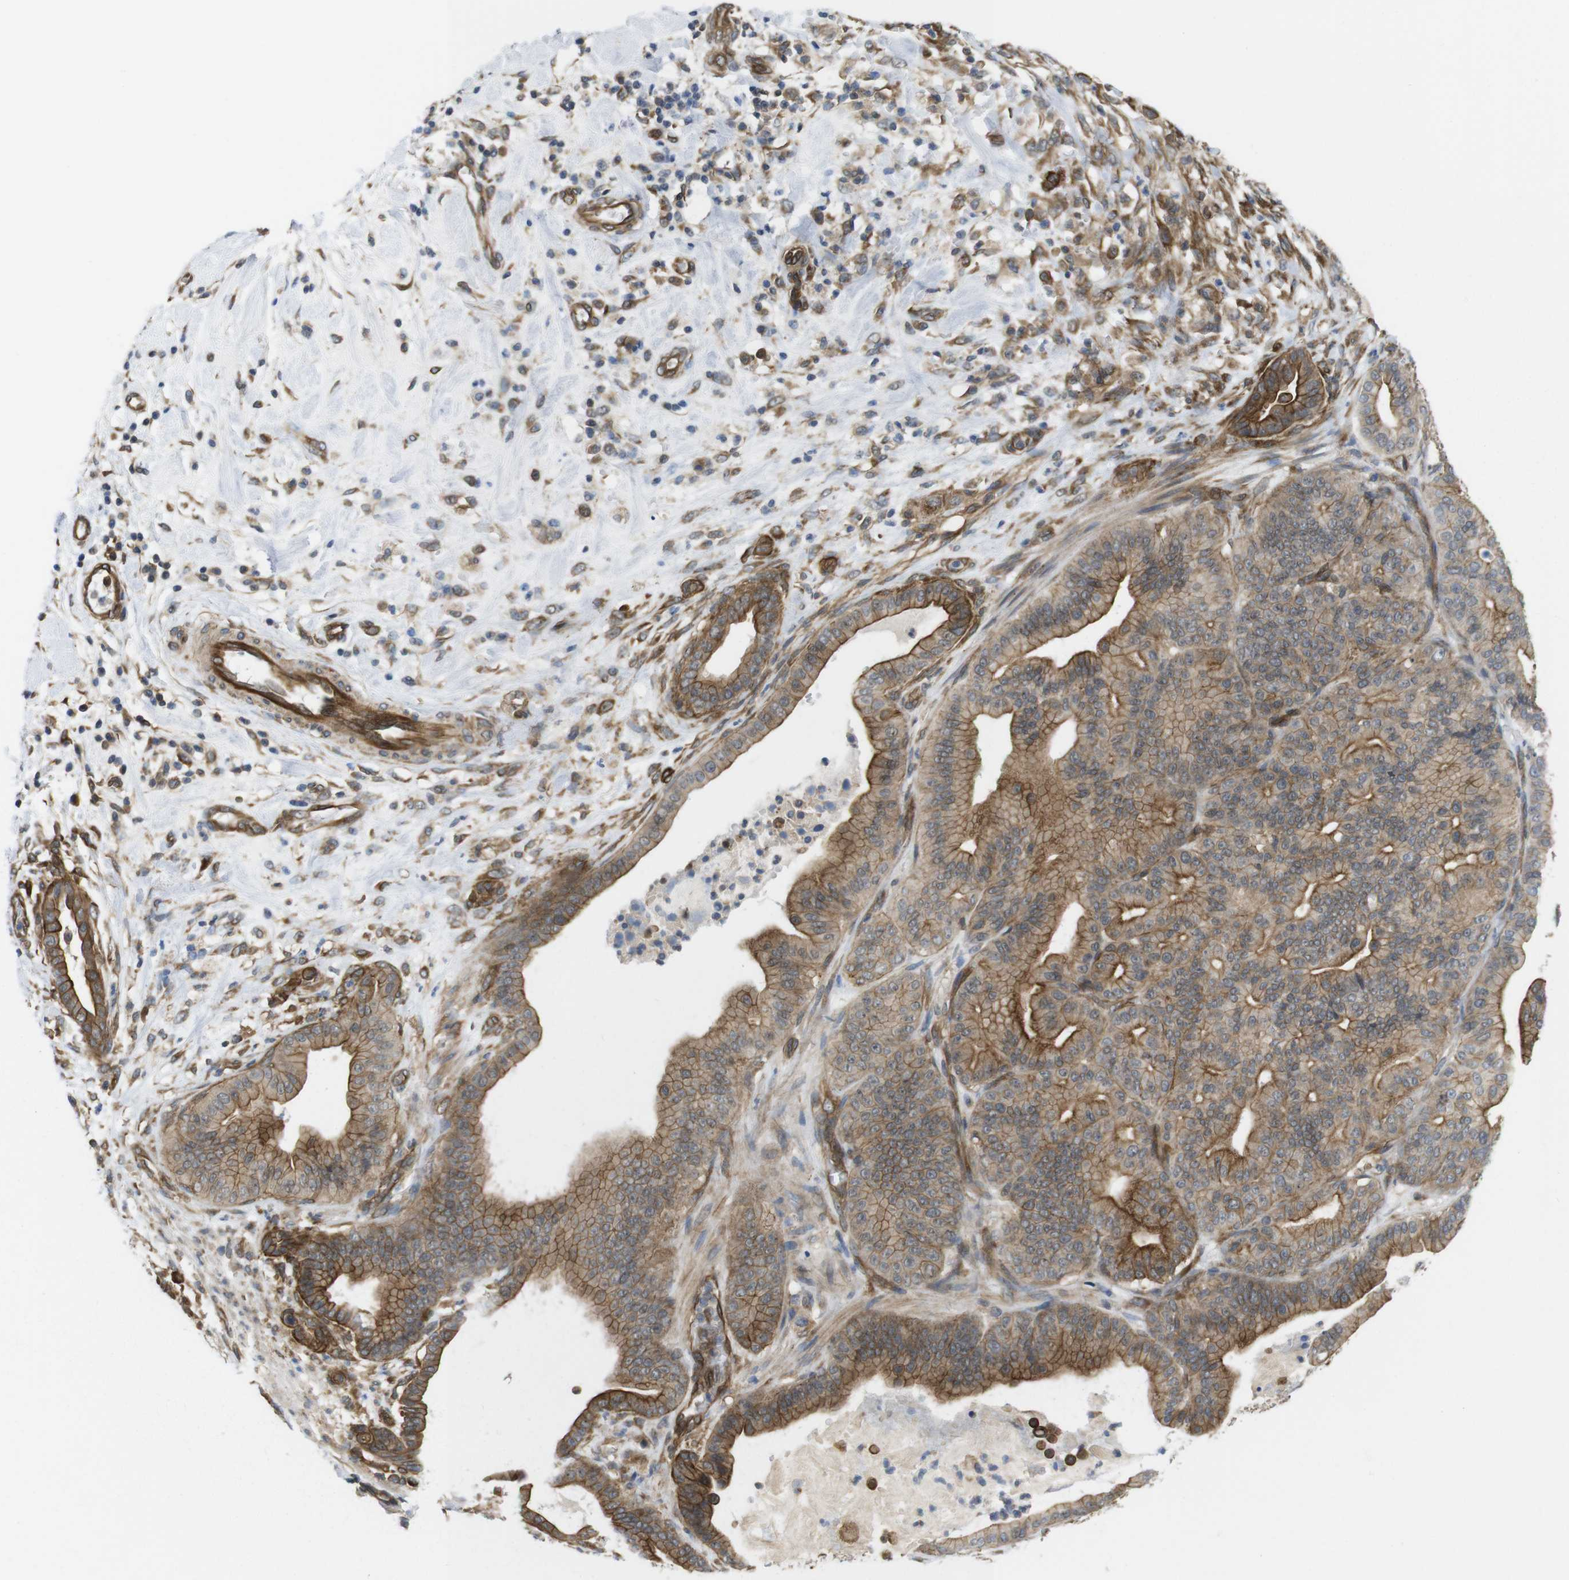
{"staining": {"intensity": "moderate", "quantity": ">75%", "location": "cytoplasmic/membranous"}, "tissue": "pancreatic cancer", "cell_type": "Tumor cells", "image_type": "cancer", "snomed": [{"axis": "morphology", "description": "Adenocarcinoma, NOS"}, {"axis": "topography", "description": "Pancreas"}], "caption": "Brown immunohistochemical staining in human pancreatic adenocarcinoma reveals moderate cytoplasmic/membranous positivity in about >75% of tumor cells.", "gene": "ZDHHC5", "patient": {"sex": "male", "age": 63}}